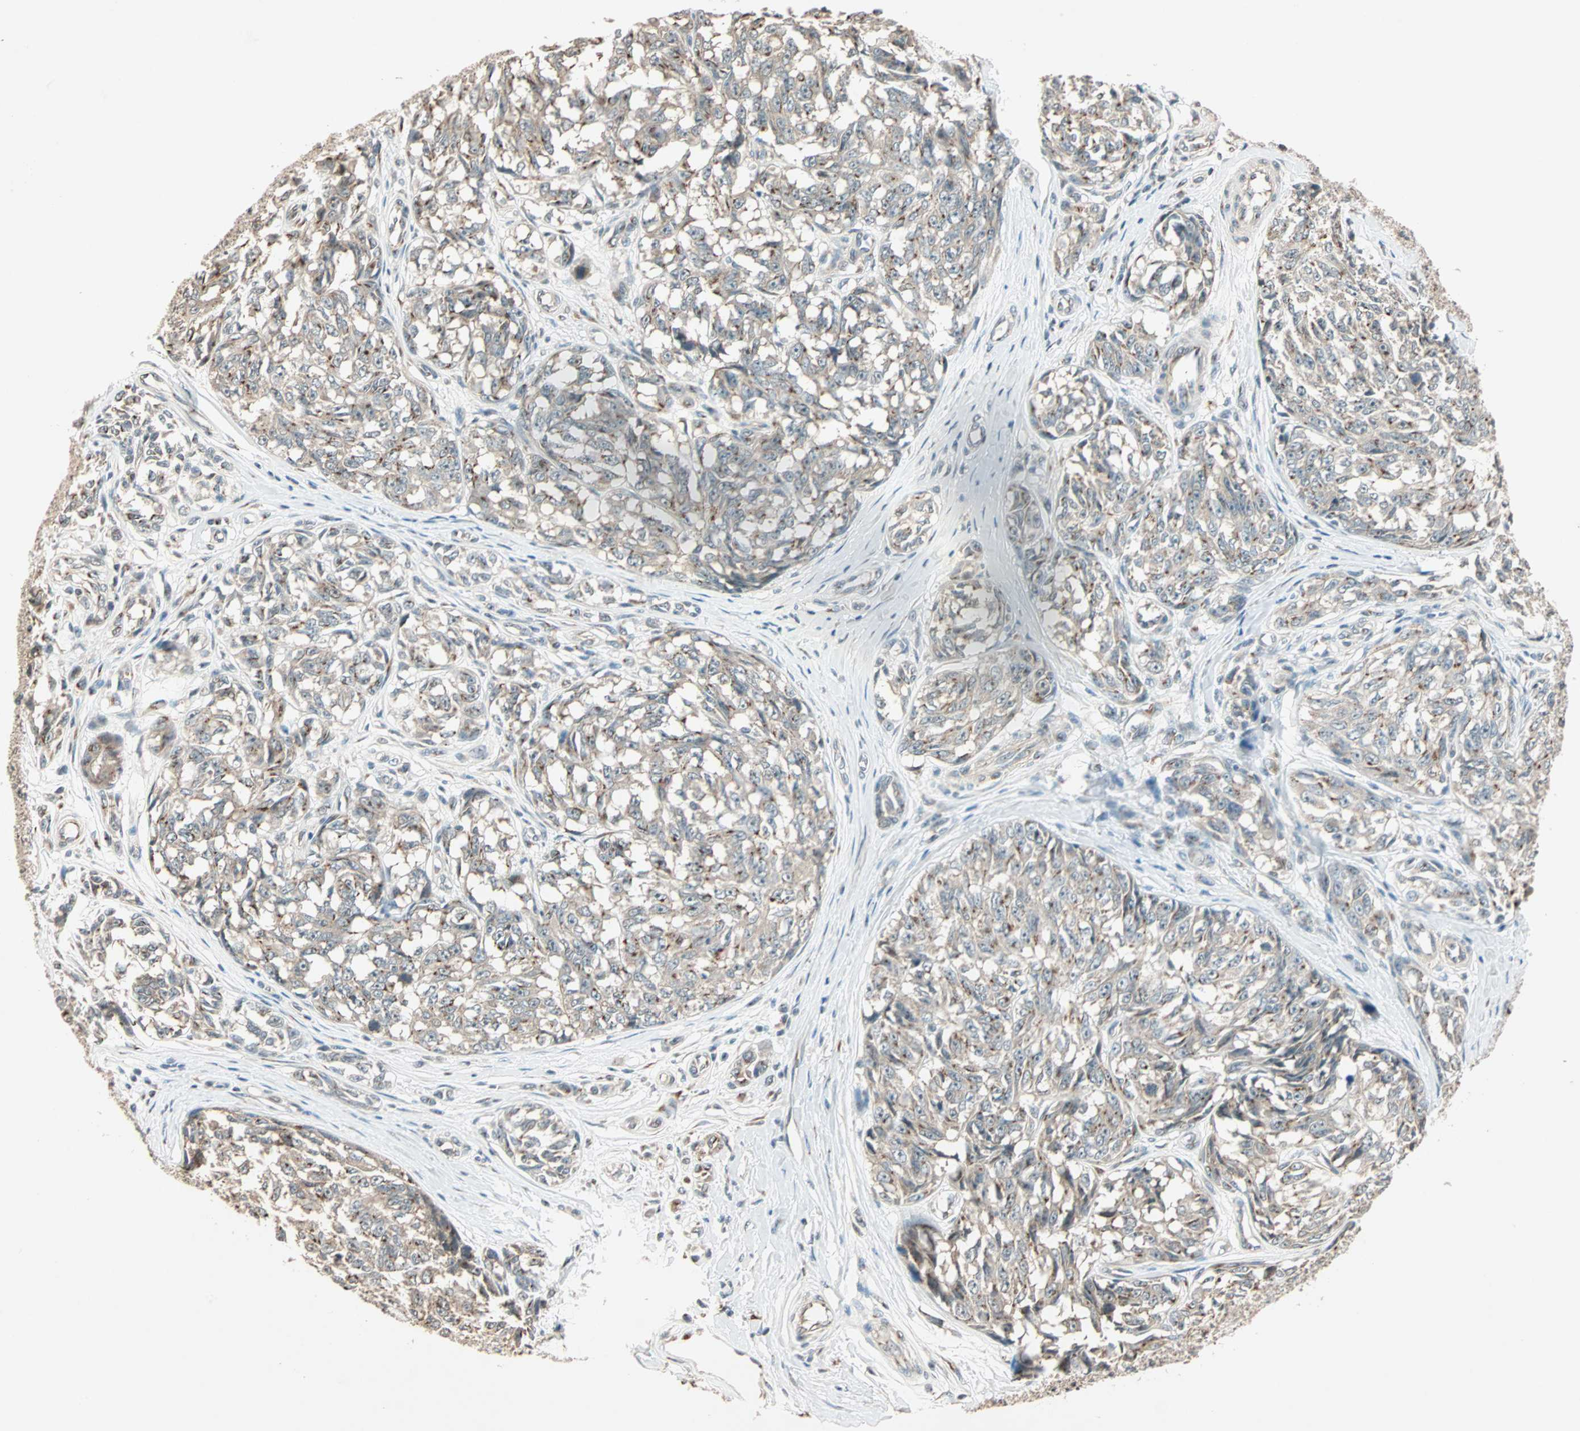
{"staining": {"intensity": "weak", "quantity": "25%-75%", "location": "cytoplasmic/membranous"}, "tissue": "melanoma", "cell_type": "Tumor cells", "image_type": "cancer", "snomed": [{"axis": "morphology", "description": "Malignant melanoma, NOS"}, {"axis": "topography", "description": "Skin"}], "caption": "An immunohistochemistry image of neoplastic tissue is shown. Protein staining in brown labels weak cytoplasmic/membranous positivity in melanoma within tumor cells. (Stains: DAB in brown, nuclei in blue, Microscopy: brightfield microscopy at high magnification).", "gene": "PRDM2", "patient": {"sex": "female", "age": 64}}